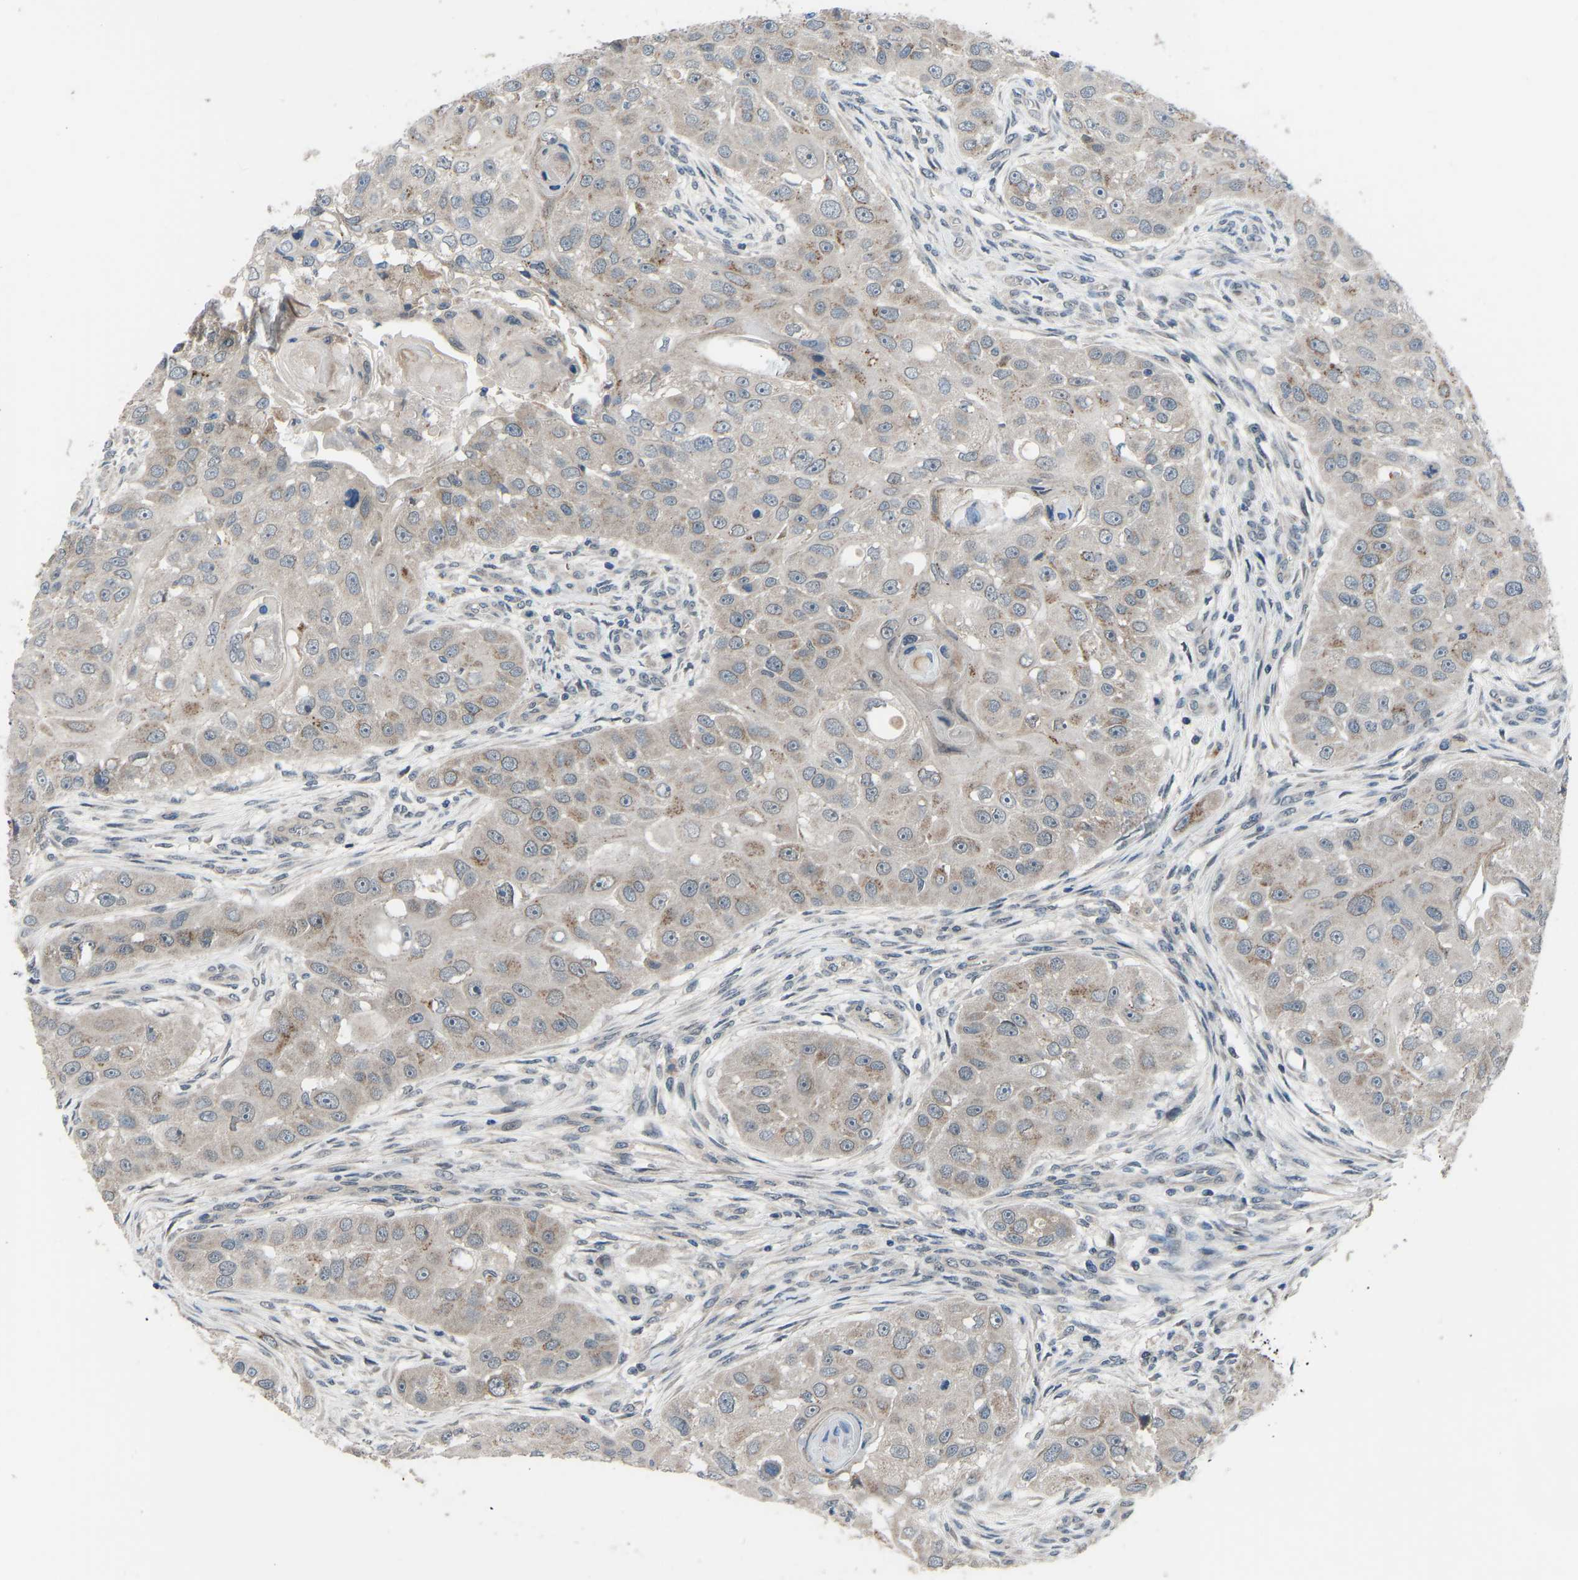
{"staining": {"intensity": "moderate", "quantity": "<25%", "location": "cytoplasmic/membranous"}, "tissue": "head and neck cancer", "cell_type": "Tumor cells", "image_type": "cancer", "snomed": [{"axis": "morphology", "description": "Normal tissue, NOS"}, {"axis": "morphology", "description": "Squamous cell carcinoma, NOS"}, {"axis": "topography", "description": "Skeletal muscle"}, {"axis": "topography", "description": "Head-Neck"}], "caption": "Protein positivity by immunohistochemistry reveals moderate cytoplasmic/membranous positivity in approximately <25% of tumor cells in head and neck cancer (squamous cell carcinoma).", "gene": "CDK2AP1", "patient": {"sex": "male", "age": 51}}